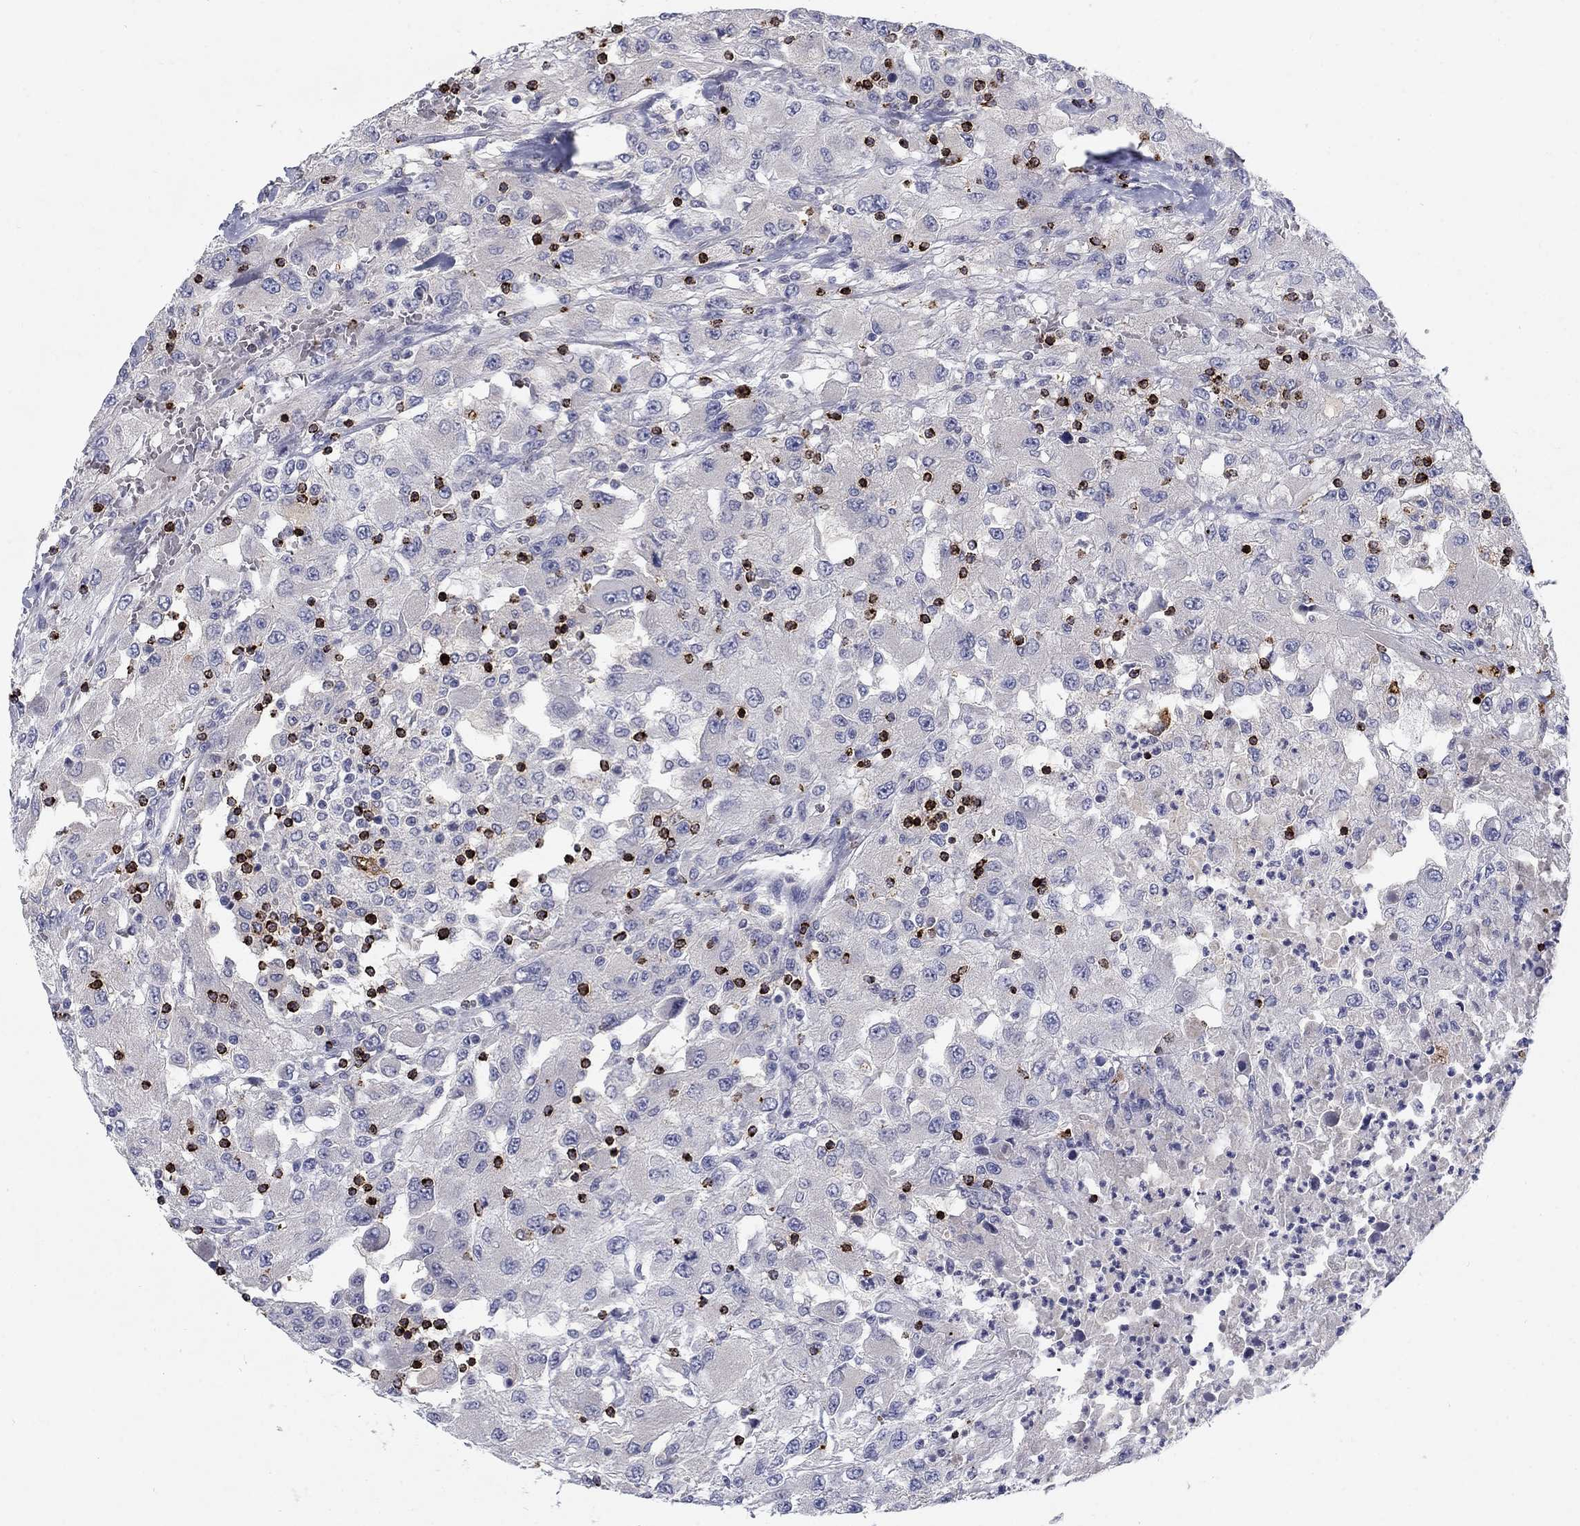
{"staining": {"intensity": "negative", "quantity": "none", "location": "none"}, "tissue": "renal cancer", "cell_type": "Tumor cells", "image_type": "cancer", "snomed": [{"axis": "morphology", "description": "Adenocarcinoma, NOS"}, {"axis": "topography", "description": "Kidney"}], "caption": "IHC of renal cancer exhibits no staining in tumor cells.", "gene": "GZMA", "patient": {"sex": "female", "age": 67}}